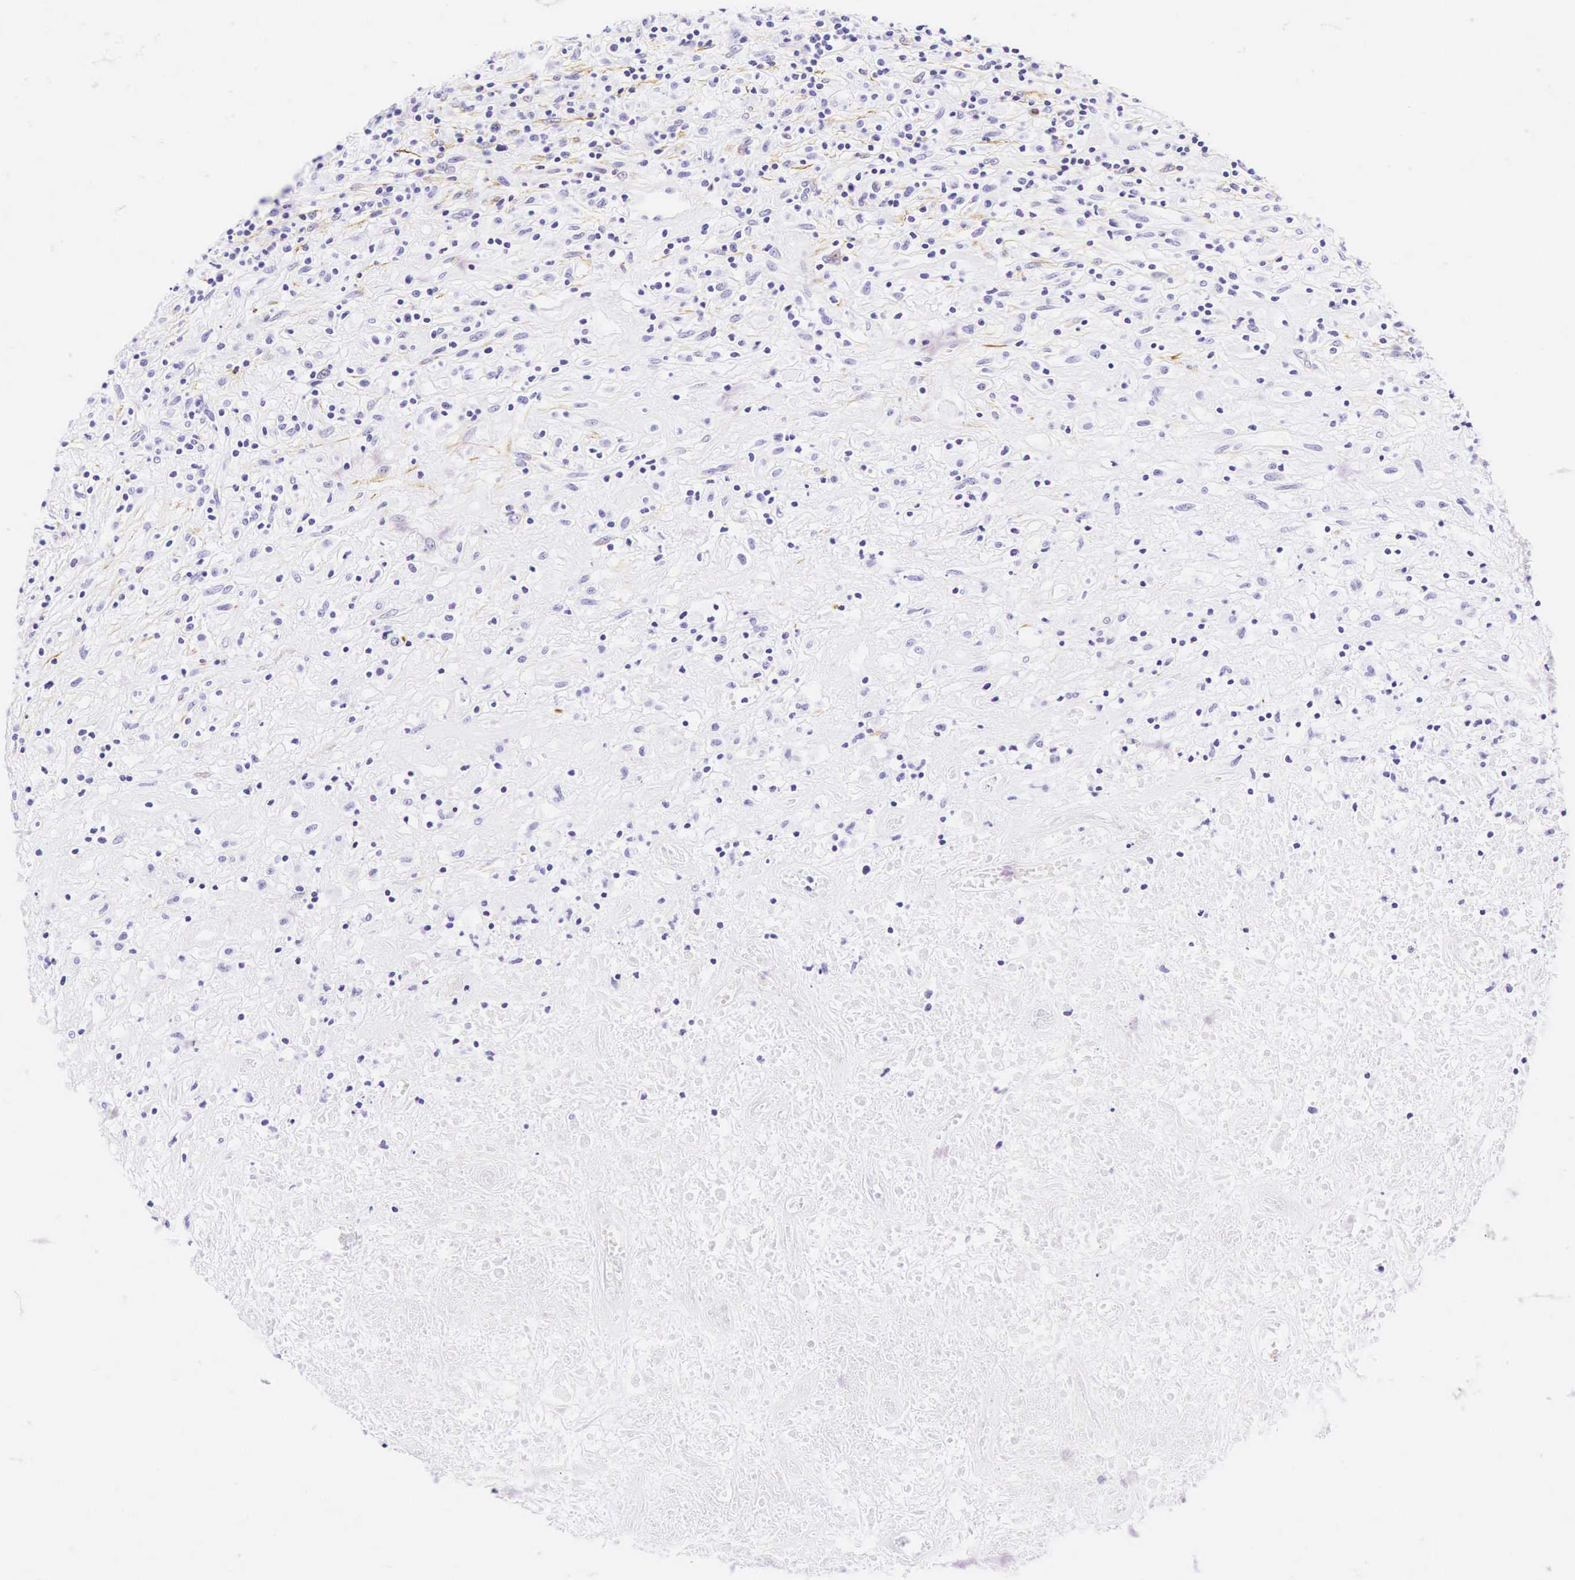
{"staining": {"intensity": "negative", "quantity": "none", "location": "none"}, "tissue": "lymphoma", "cell_type": "Tumor cells", "image_type": "cancer", "snomed": [{"axis": "morphology", "description": "Hodgkin's disease, NOS"}, {"axis": "topography", "description": "Lymph node"}], "caption": "An immunohistochemistry histopathology image of lymphoma is shown. There is no staining in tumor cells of lymphoma.", "gene": "KRT18", "patient": {"sex": "male", "age": 46}}